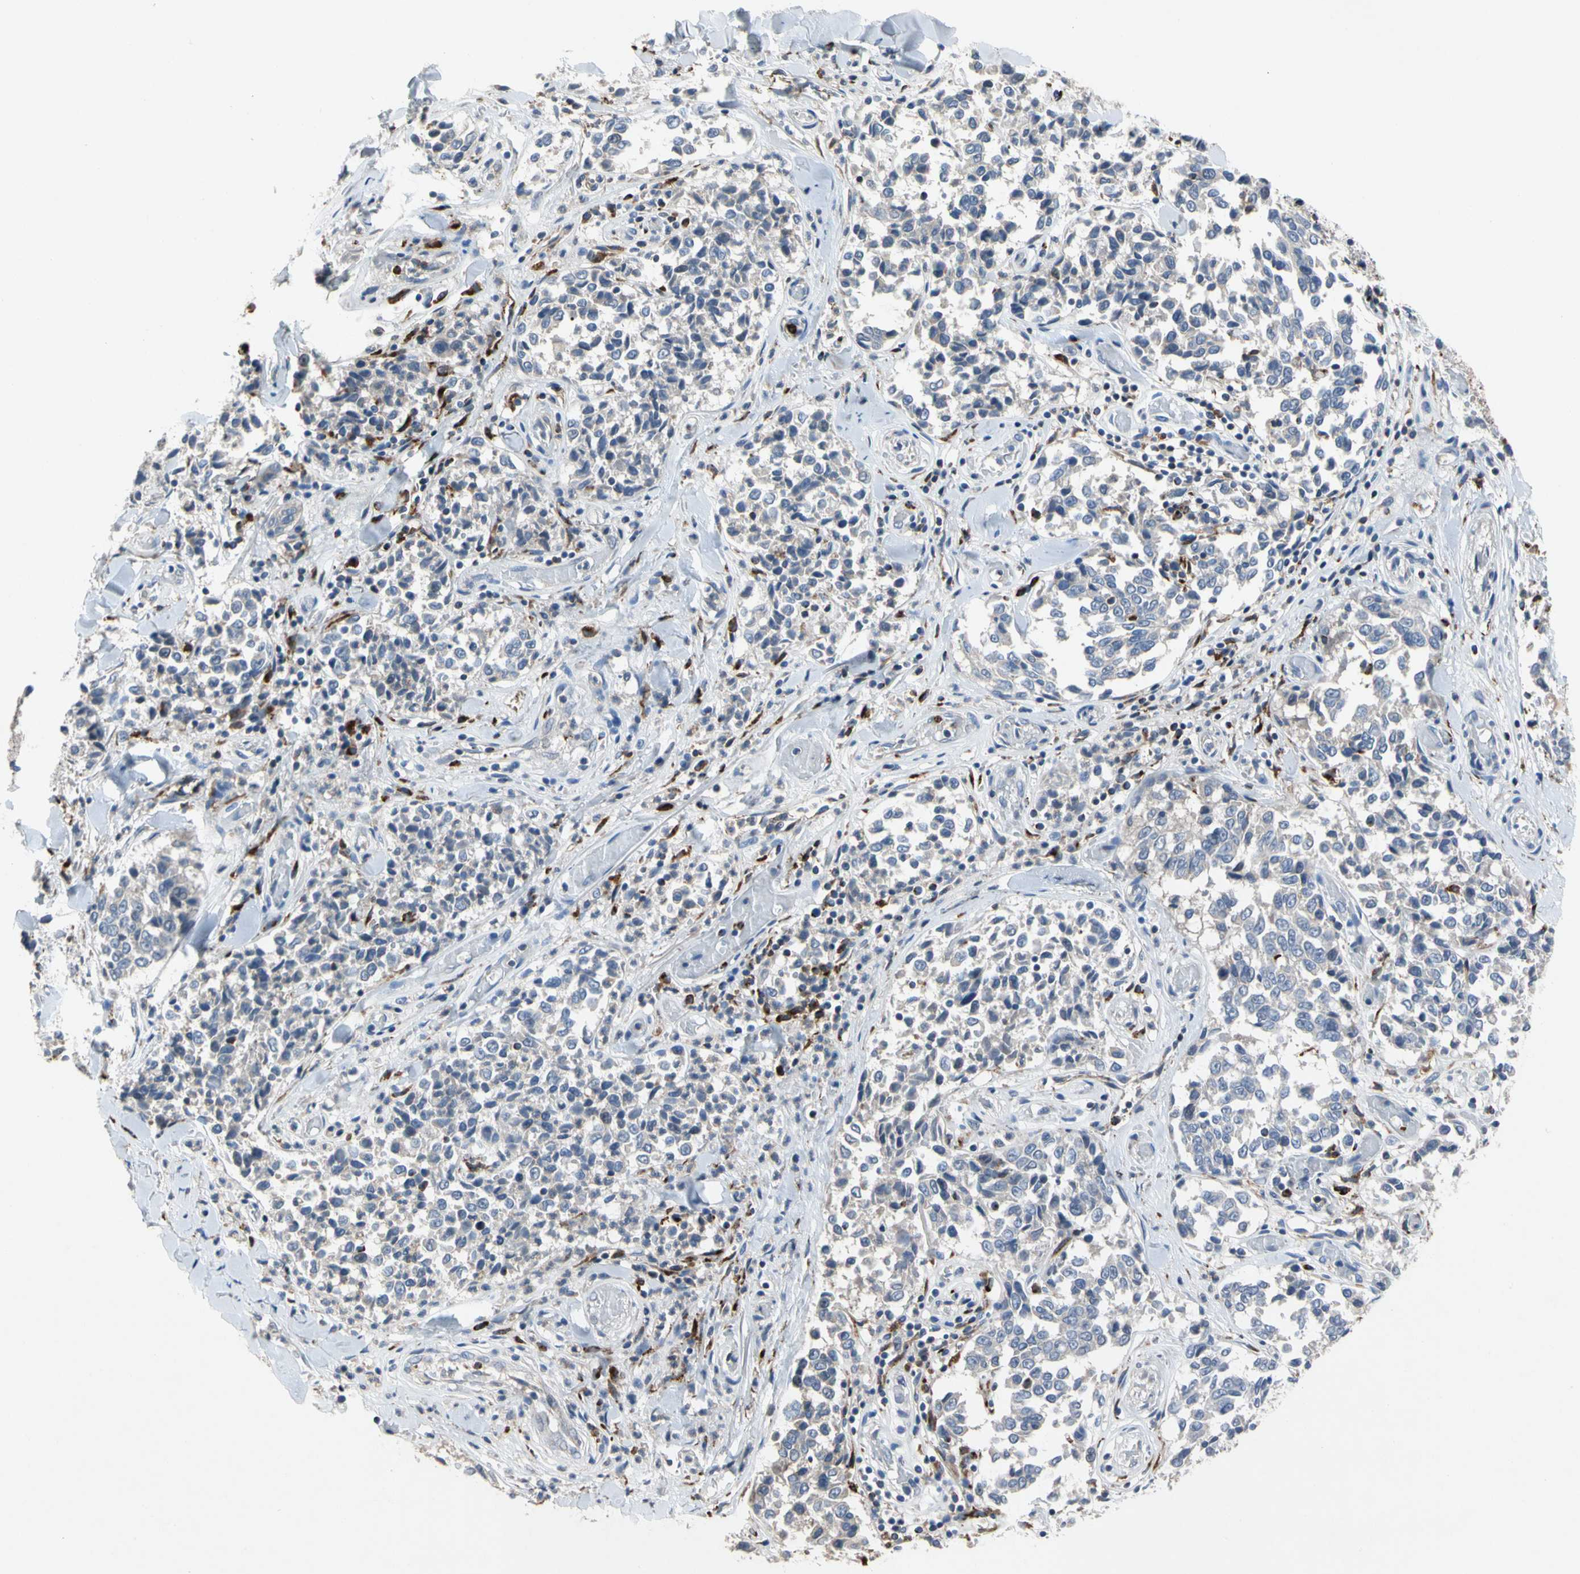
{"staining": {"intensity": "negative", "quantity": "none", "location": "none"}, "tissue": "melanoma", "cell_type": "Tumor cells", "image_type": "cancer", "snomed": [{"axis": "morphology", "description": "Malignant melanoma, NOS"}, {"axis": "topography", "description": "Skin"}], "caption": "Human malignant melanoma stained for a protein using immunohistochemistry (IHC) demonstrates no positivity in tumor cells.", "gene": "ADA2", "patient": {"sex": "female", "age": 64}}